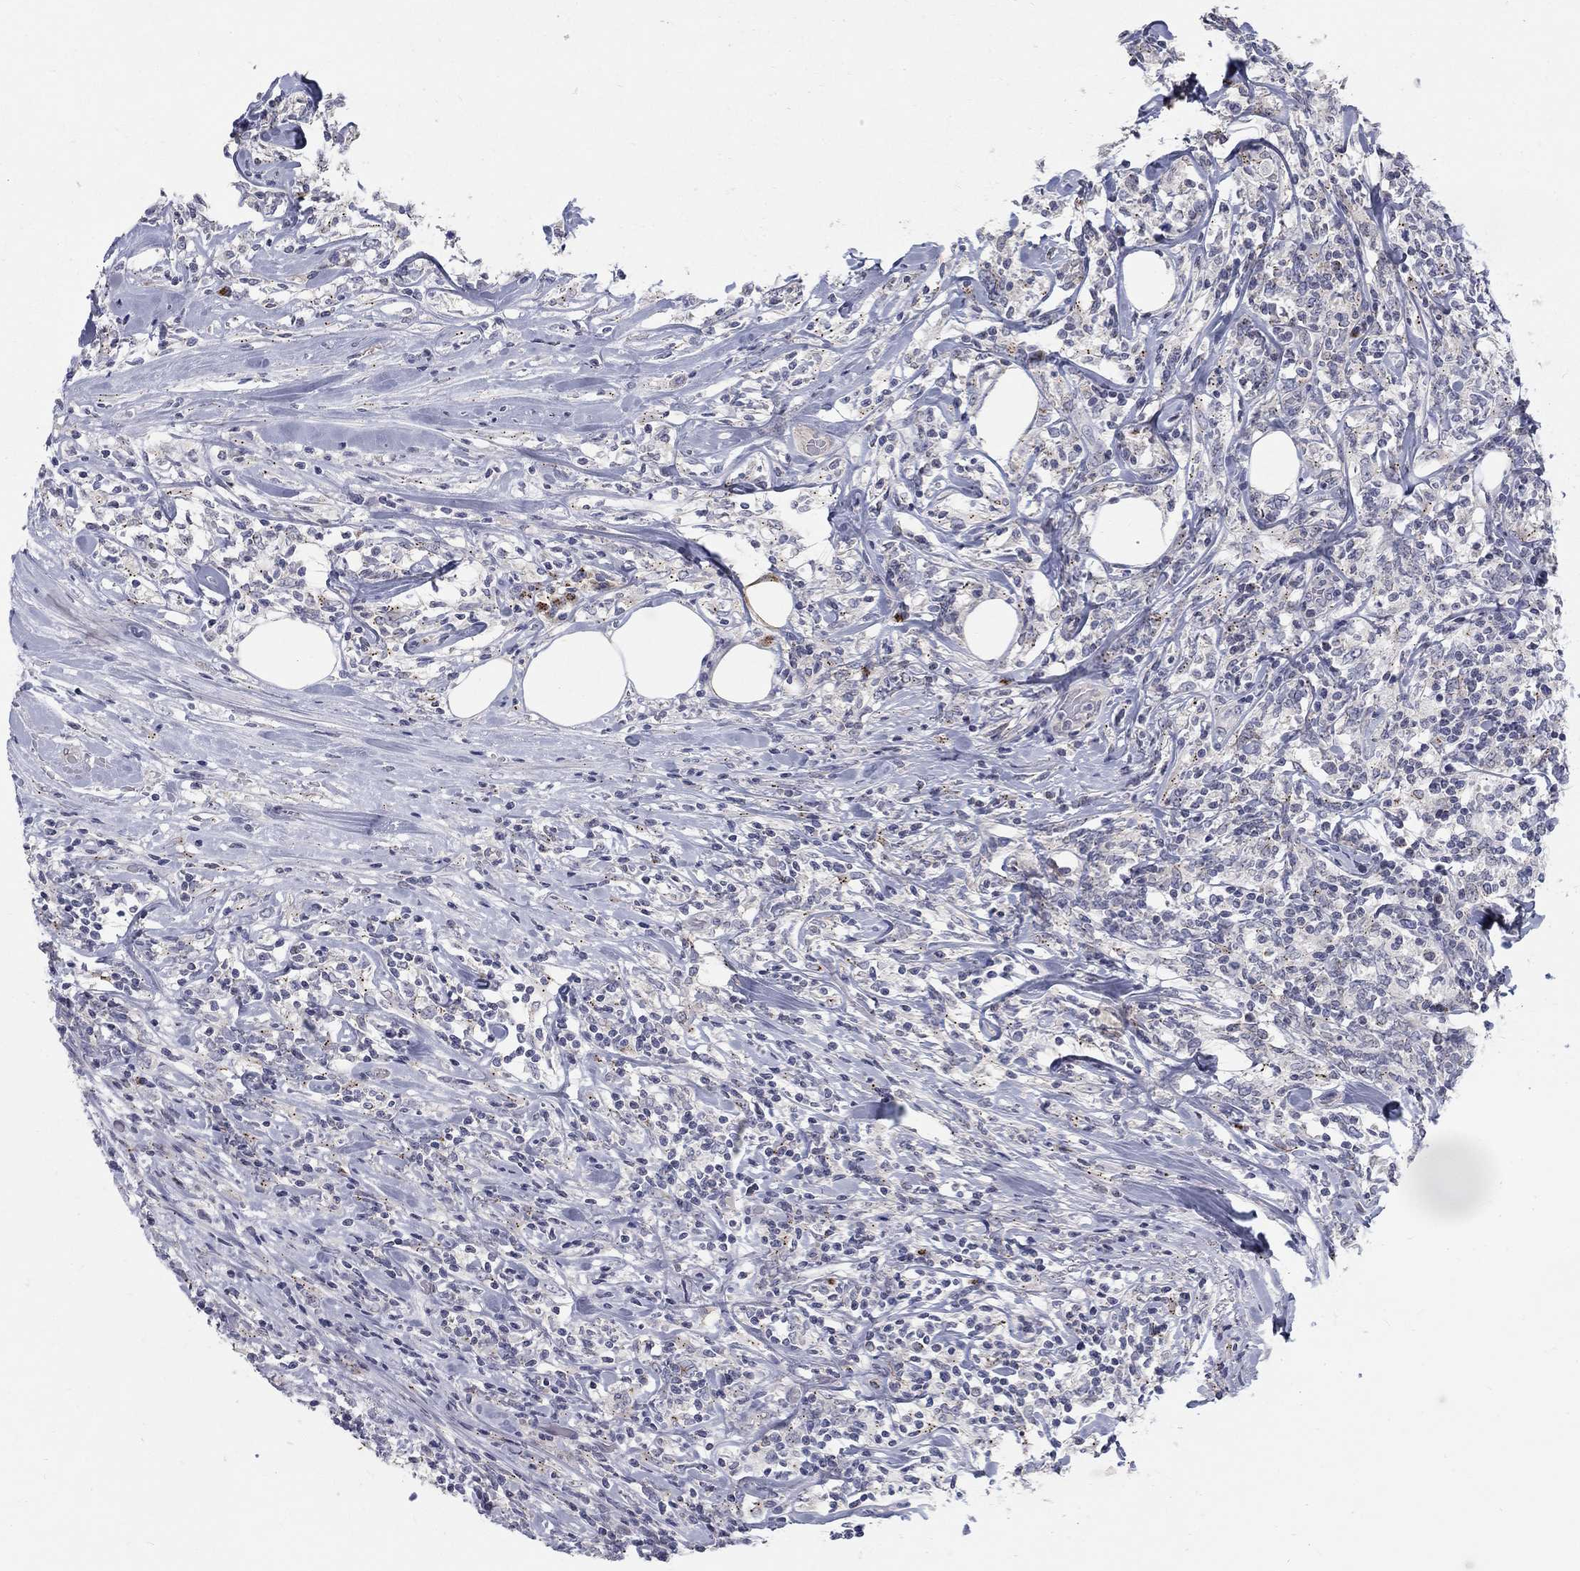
{"staining": {"intensity": "negative", "quantity": "none", "location": "none"}, "tissue": "lymphoma", "cell_type": "Tumor cells", "image_type": "cancer", "snomed": [{"axis": "morphology", "description": "Malignant lymphoma, non-Hodgkin's type, High grade"}, {"axis": "topography", "description": "Lymph node"}], "caption": "This is an immunohistochemistry image of human high-grade malignant lymphoma, non-Hodgkin's type. There is no expression in tumor cells.", "gene": "PANK3", "patient": {"sex": "female", "age": 84}}